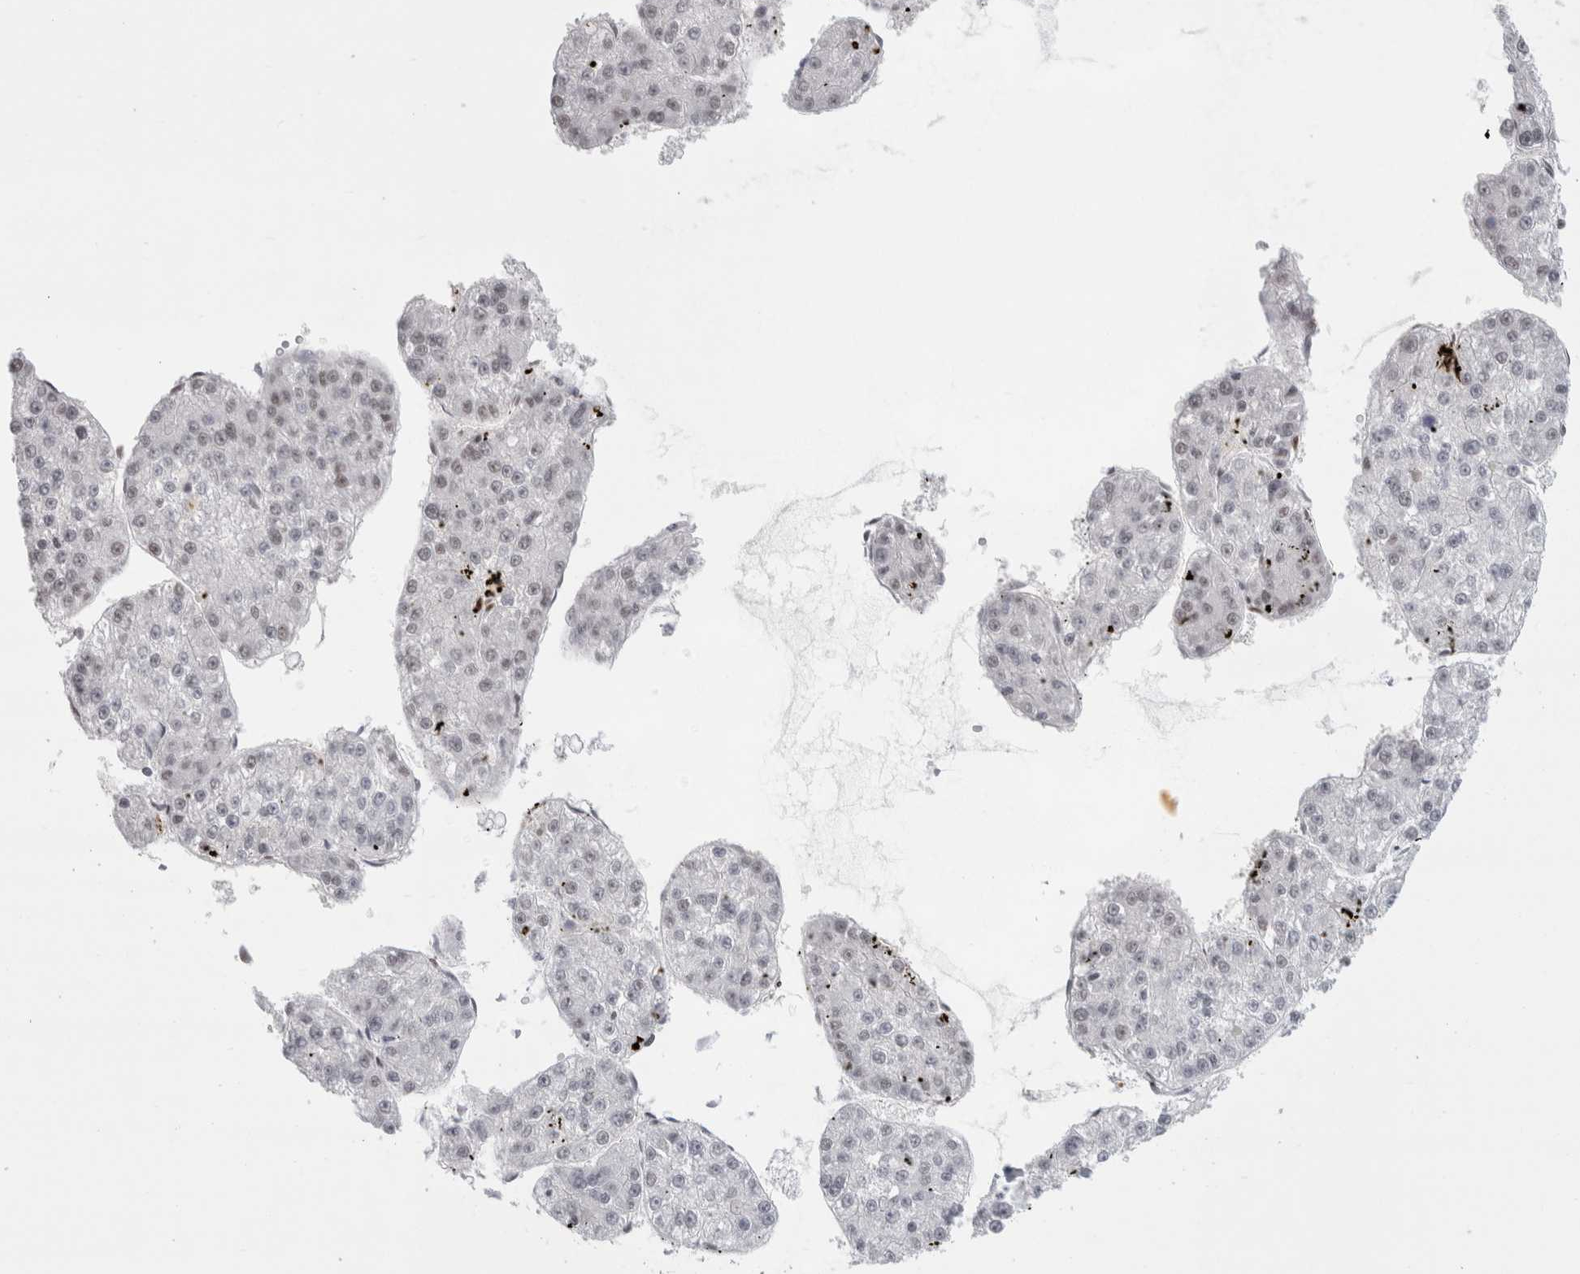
{"staining": {"intensity": "weak", "quantity": "25%-75%", "location": "nuclear"}, "tissue": "liver cancer", "cell_type": "Tumor cells", "image_type": "cancer", "snomed": [{"axis": "morphology", "description": "Carcinoma, Hepatocellular, NOS"}, {"axis": "topography", "description": "Liver"}], "caption": "Weak nuclear expression is seen in approximately 25%-75% of tumor cells in liver hepatocellular carcinoma.", "gene": "SMARCC1", "patient": {"sex": "female", "age": 73}}